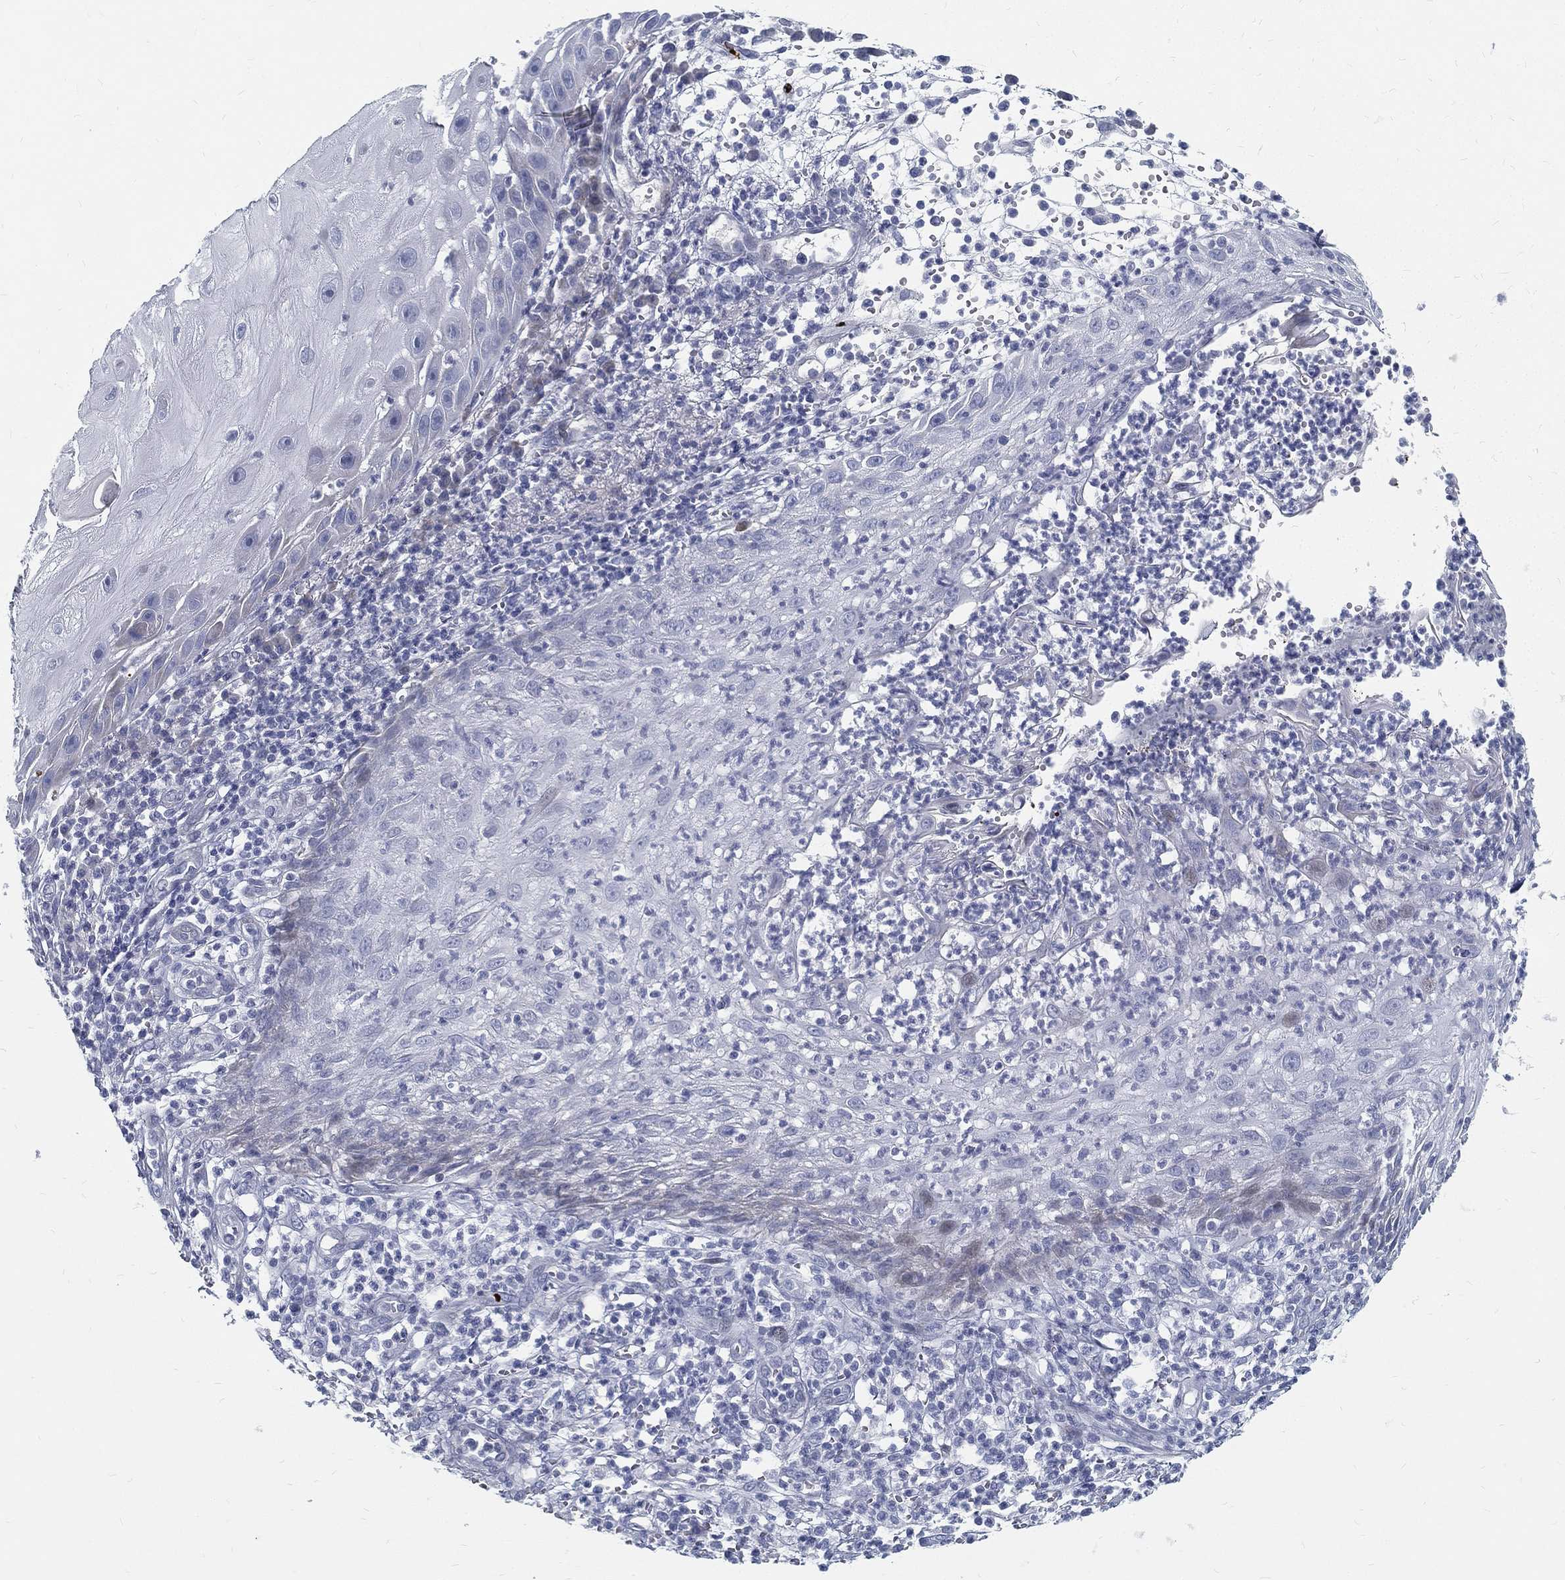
{"staining": {"intensity": "negative", "quantity": "none", "location": "none"}, "tissue": "skin cancer", "cell_type": "Tumor cells", "image_type": "cancer", "snomed": [{"axis": "morphology", "description": "Normal tissue, NOS"}, {"axis": "morphology", "description": "Squamous cell carcinoma, NOS"}, {"axis": "topography", "description": "Skin"}], "caption": "The image shows no significant staining in tumor cells of skin cancer. Nuclei are stained in blue.", "gene": "SPPL2C", "patient": {"sex": "male", "age": 79}}